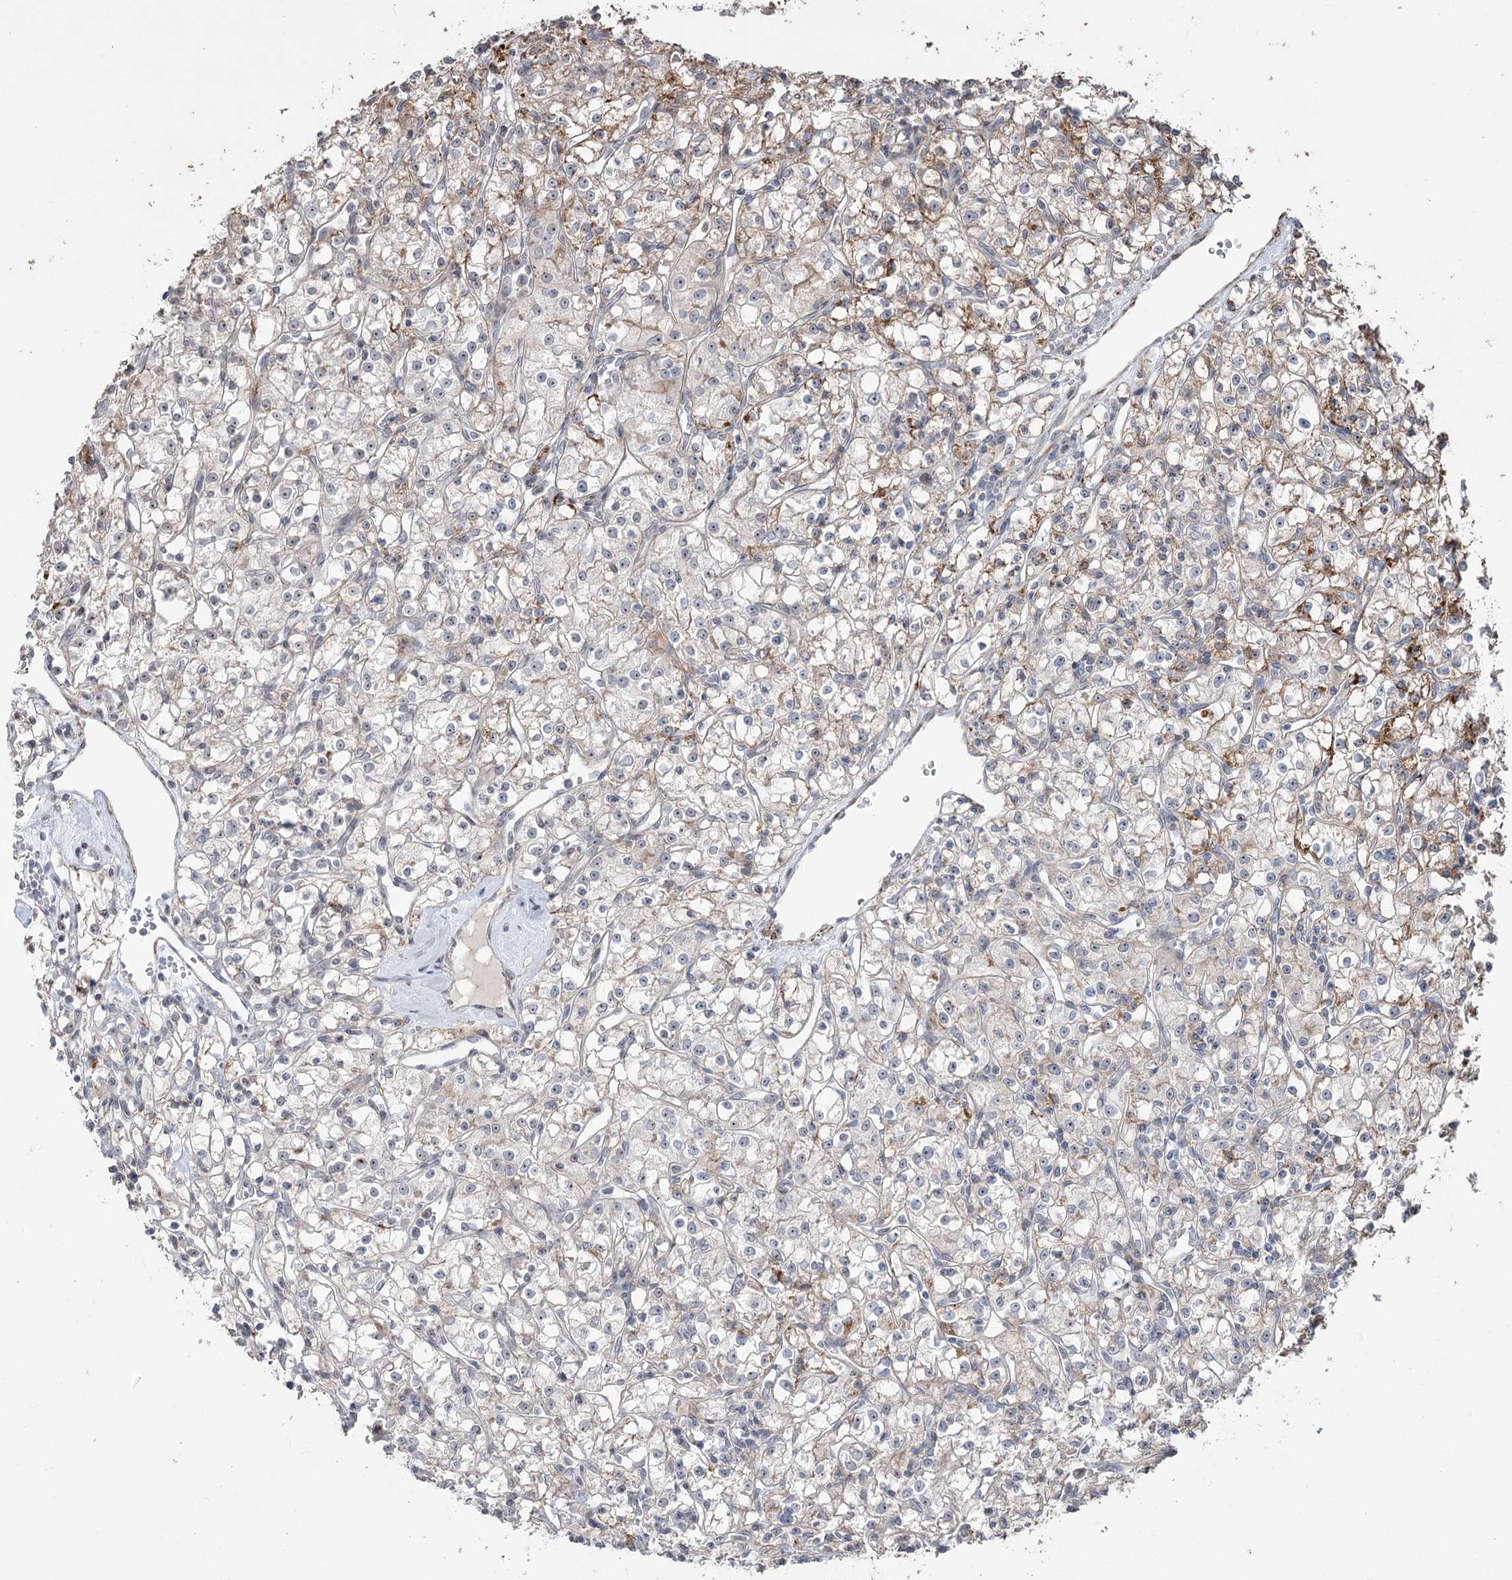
{"staining": {"intensity": "moderate", "quantity": "<25%", "location": "cytoplasmic/membranous"}, "tissue": "renal cancer", "cell_type": "Tumor cells", "image_type": "cancer", "snomed": [{"axis": "morphology", "description": "Adenocarcinoma, NOS"}, {"axis": "topography", "description": "Kidney"}], "caption": "There is low levels of moderate cytoplasmic/membranous positivity in tumor cells of renal adenocarcinoma, as demonstrated by immunohistochemical staining (brown color).", "gene": "ZSCAN23", "patient": {"sex": "female", "age": 59}}